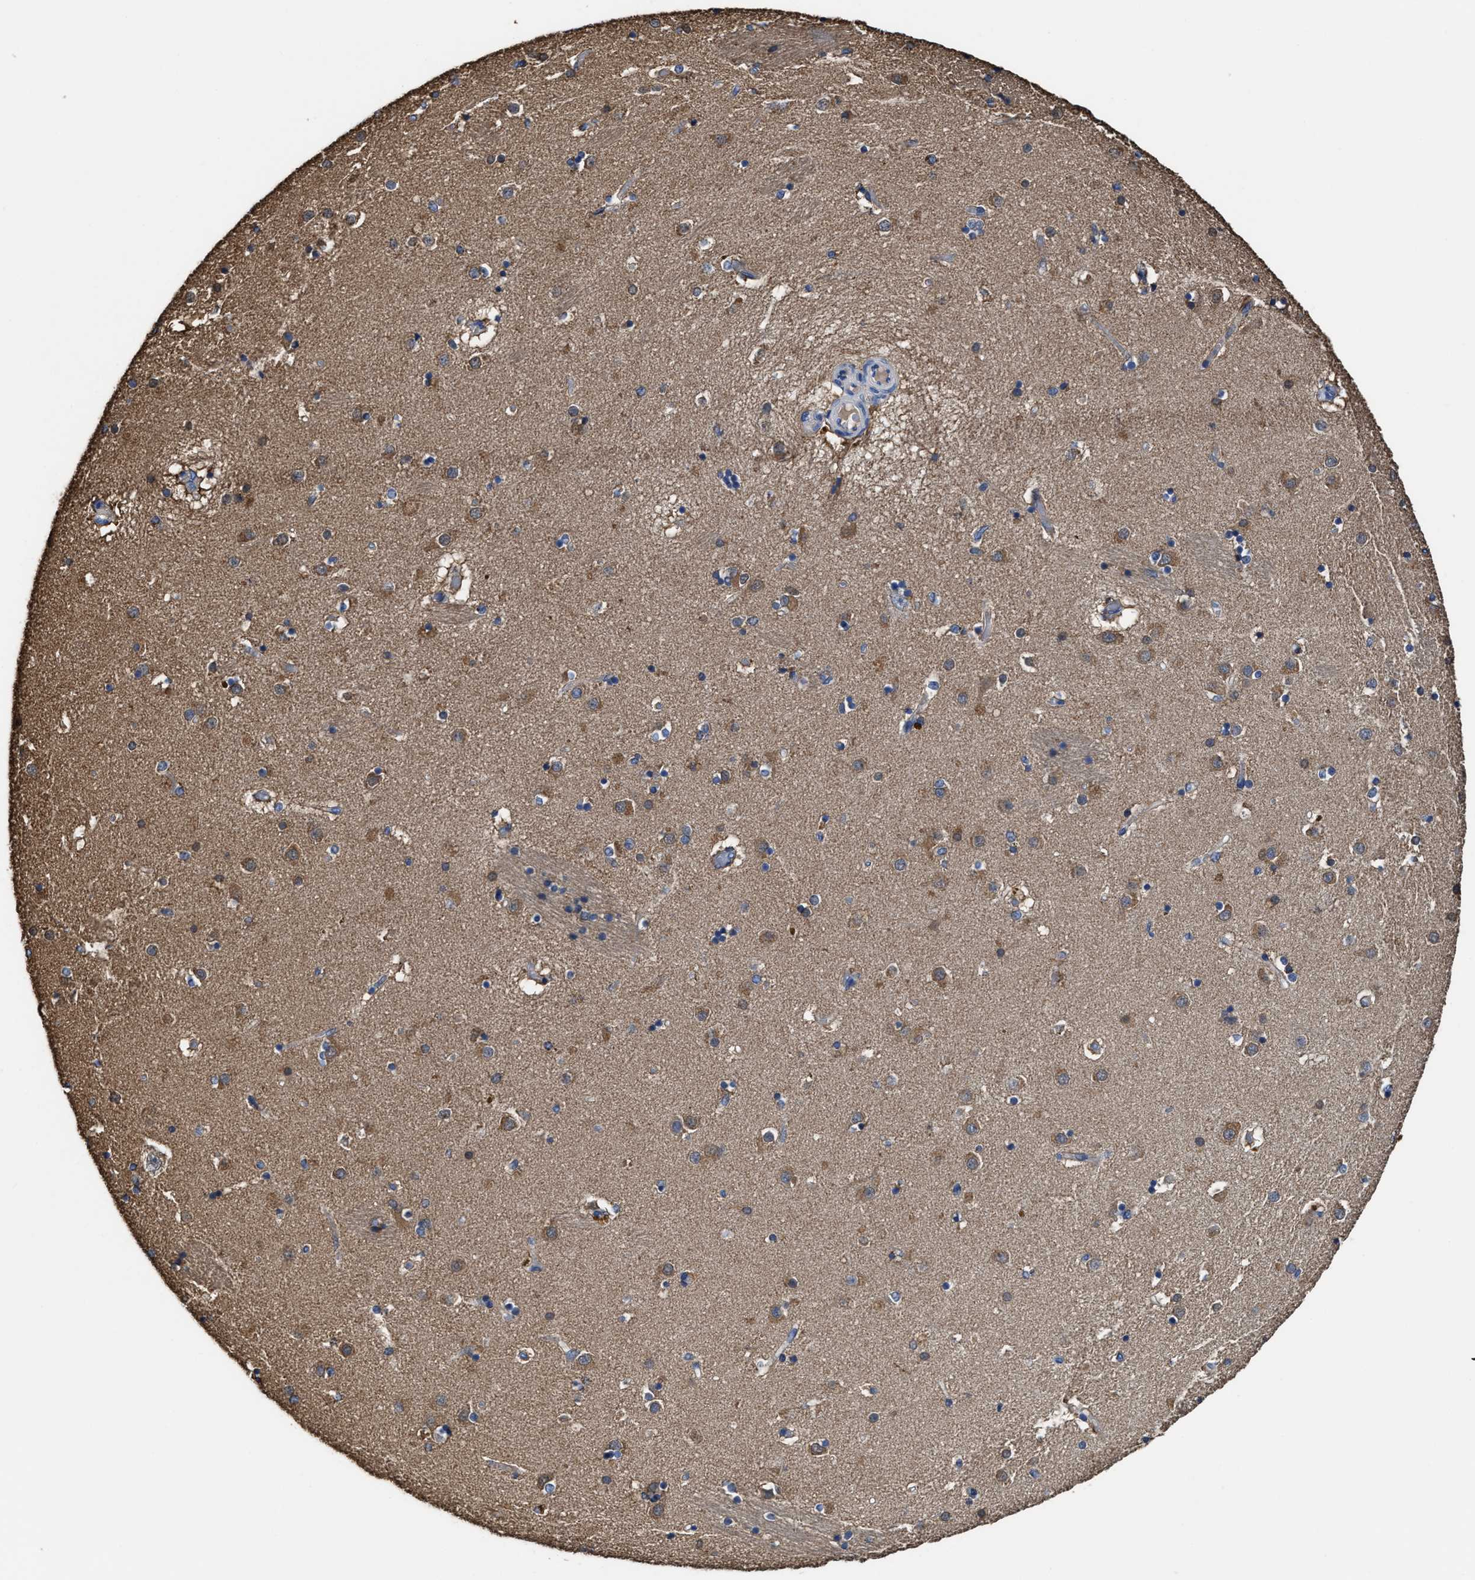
{"staining": {"intensity": "moderate", "quantity": "25%-75%", "location": "cytoplasmic/membranous"}, "tissue": "caudate", "cell_type": "Glial cells", "image_type": "normal", "snomed": [{"axis": "morphology", "description": "Normal tissue, NOS"}, {"axis": "topography", "description": "Lateral ventricle wall"}], "caption": "Protein expression analysis of unremarkable caudate displays moderate cytoplasmic/membranous expression in about 25%-75% of glial cells.", "gene": "TMEM30A", "patient": {"sex": "male", "age": 70}}